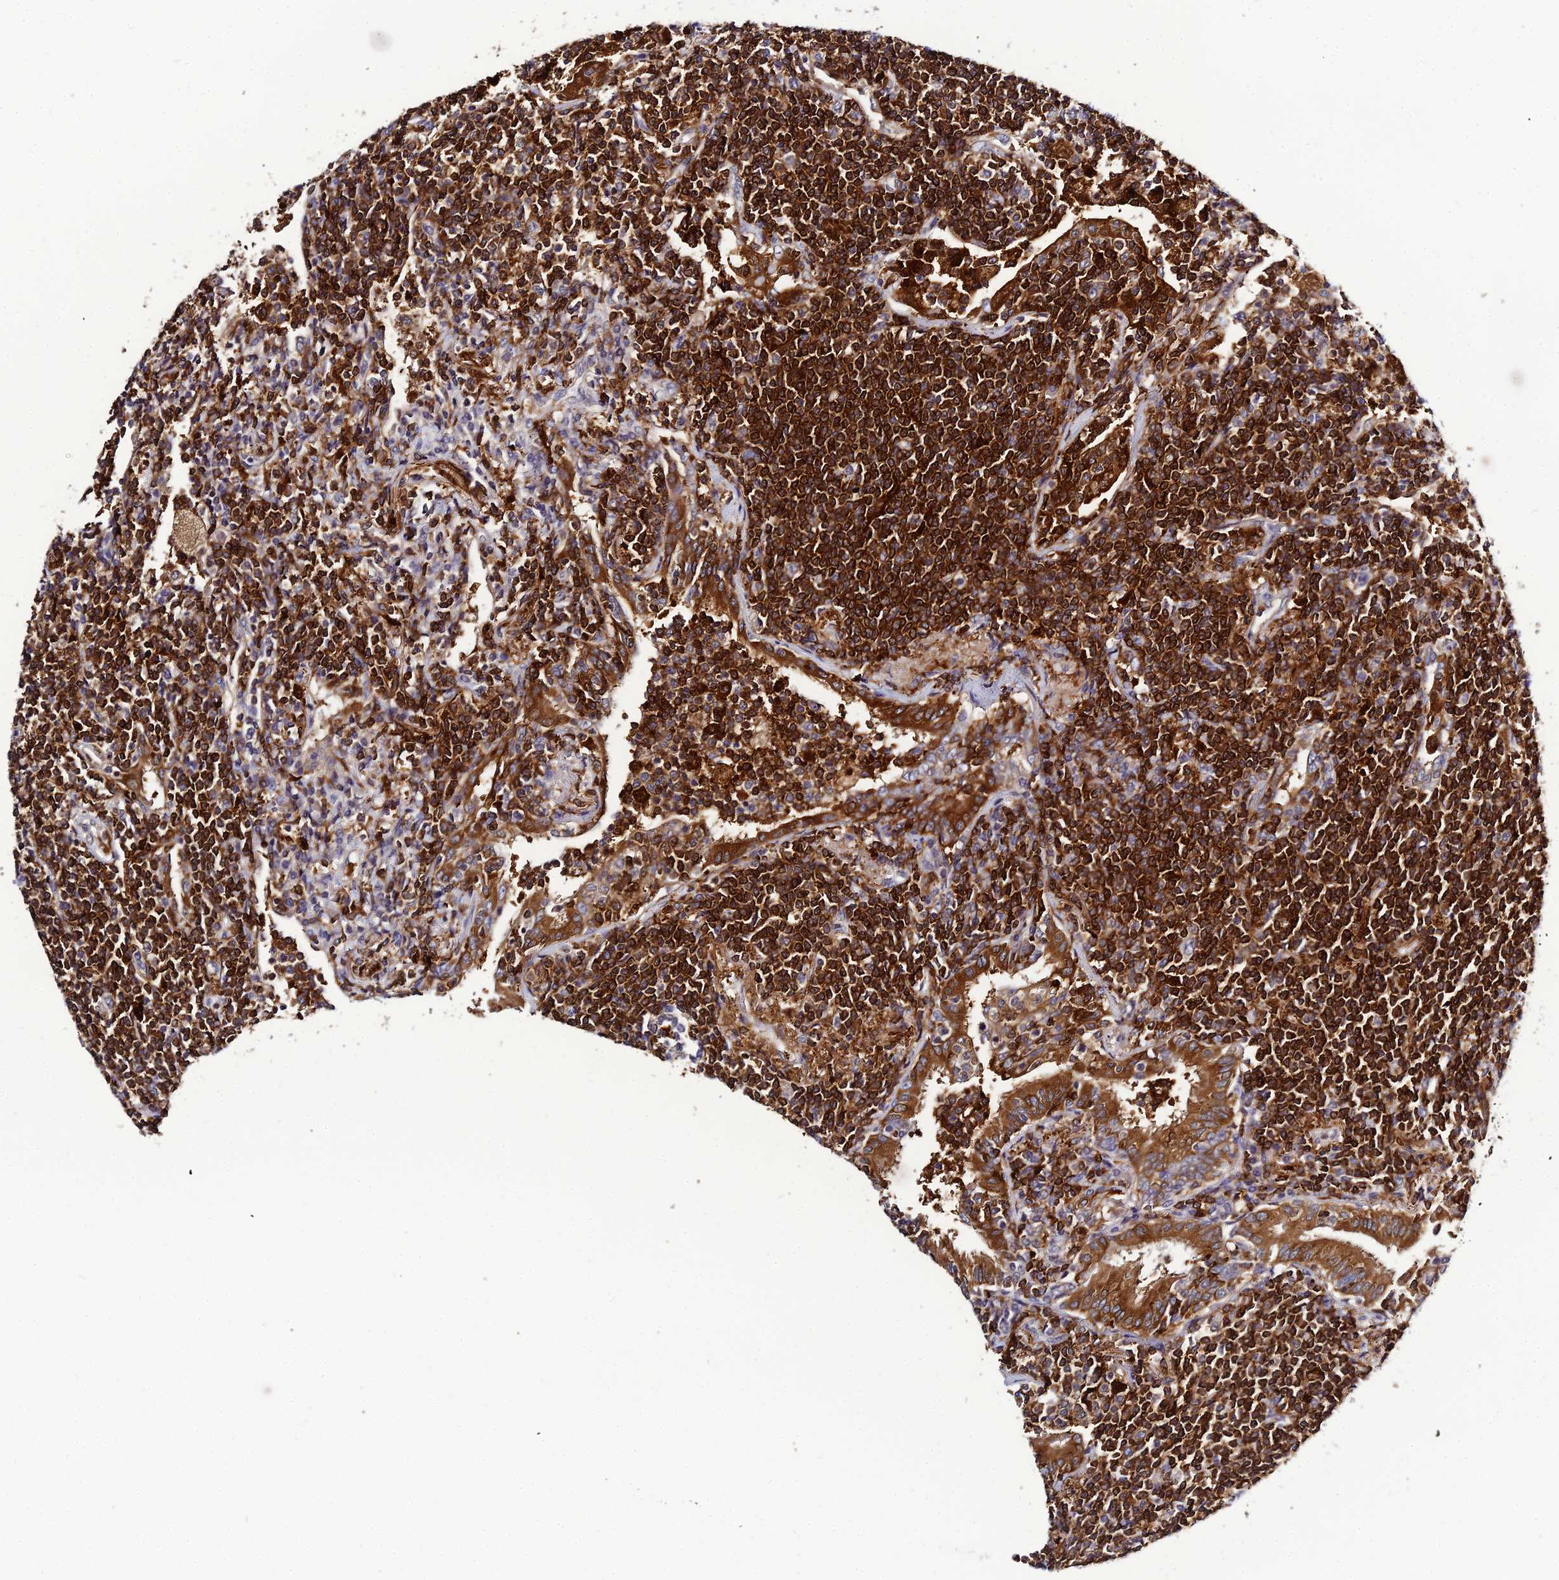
{"staining": {"intensity": "strong", "quantity": ">75%", "location": "cytoplasmic/membranous"}, "tissue": "lymphoma", "cell_type": "Tumor cells", "image_type": "cancer", "snomed": [{"axis": "morphology", "description": "Malignant lymphoma, non-Hodgkin's type, Low grade"}, {"axis": "topography", "description": "Lung"}], "caption": "Immunohistochemical staining of lymphoma demonstrates high levels of strong cytoplasmic/membranous protein staining in about >75% of tumor cells.", "gene": "IL4I1", "patient": {"sex": "female", "age": 71}}